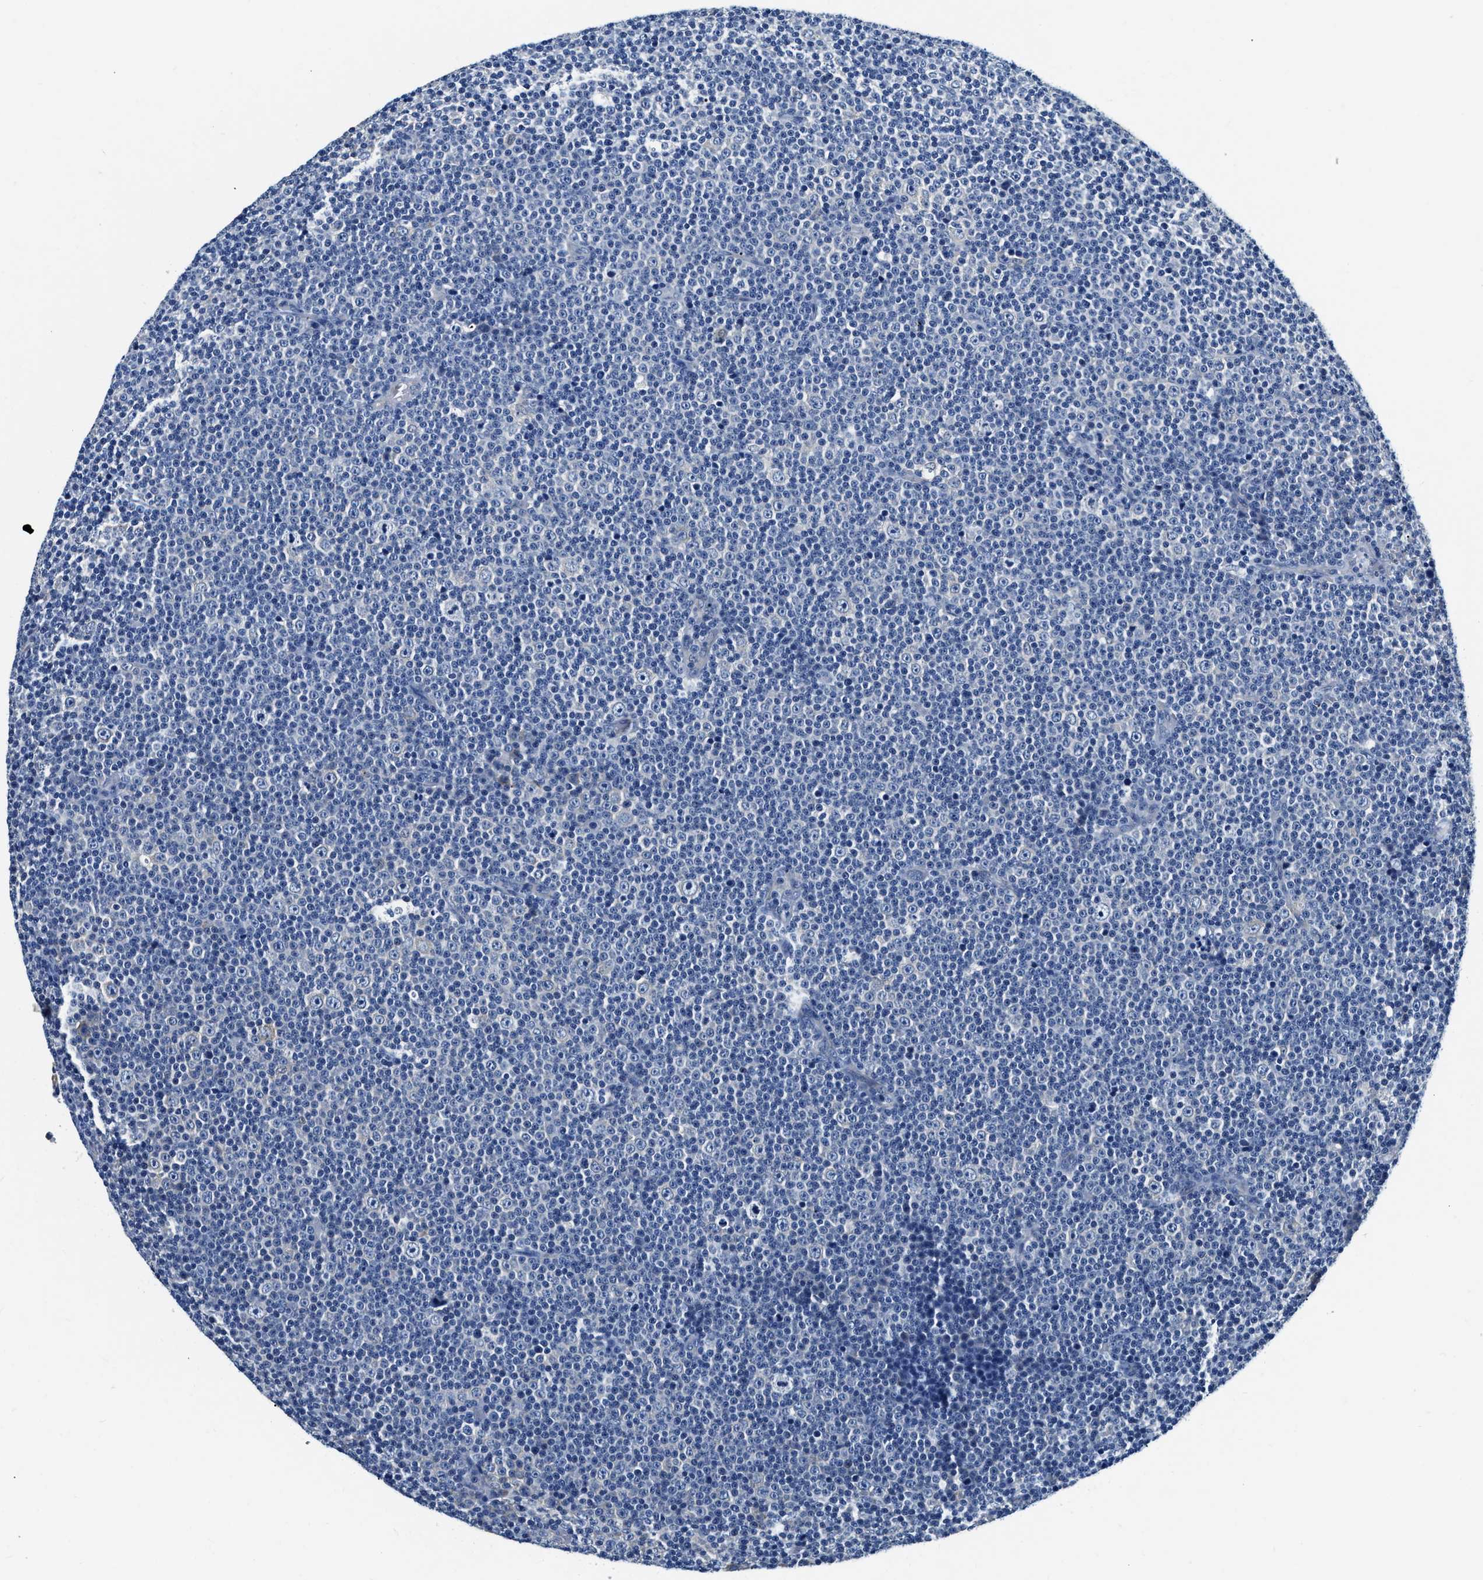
{"staining": {"intensity": "negative", "quantity": "none", "location": "none"}, "tissue": "lymphoma", "cell_type": "Tumor cells", "image_type": "cancer", "snomed": [{"axis": "morphology", "description": "Malignant lymphoma, non-Hodgkin's type, Low grade"}, {"axis": "topography", "description": "Lymph node"}], "caption": "An image of human lymphoma is negative for staining in tumor cells. (Brightfield microscopy of DAB (3,3'-diaminobenzidine) IHC at high magnification).", "gene": "EIF2AK2", "patient": {"sex": "female", "age": 67}}